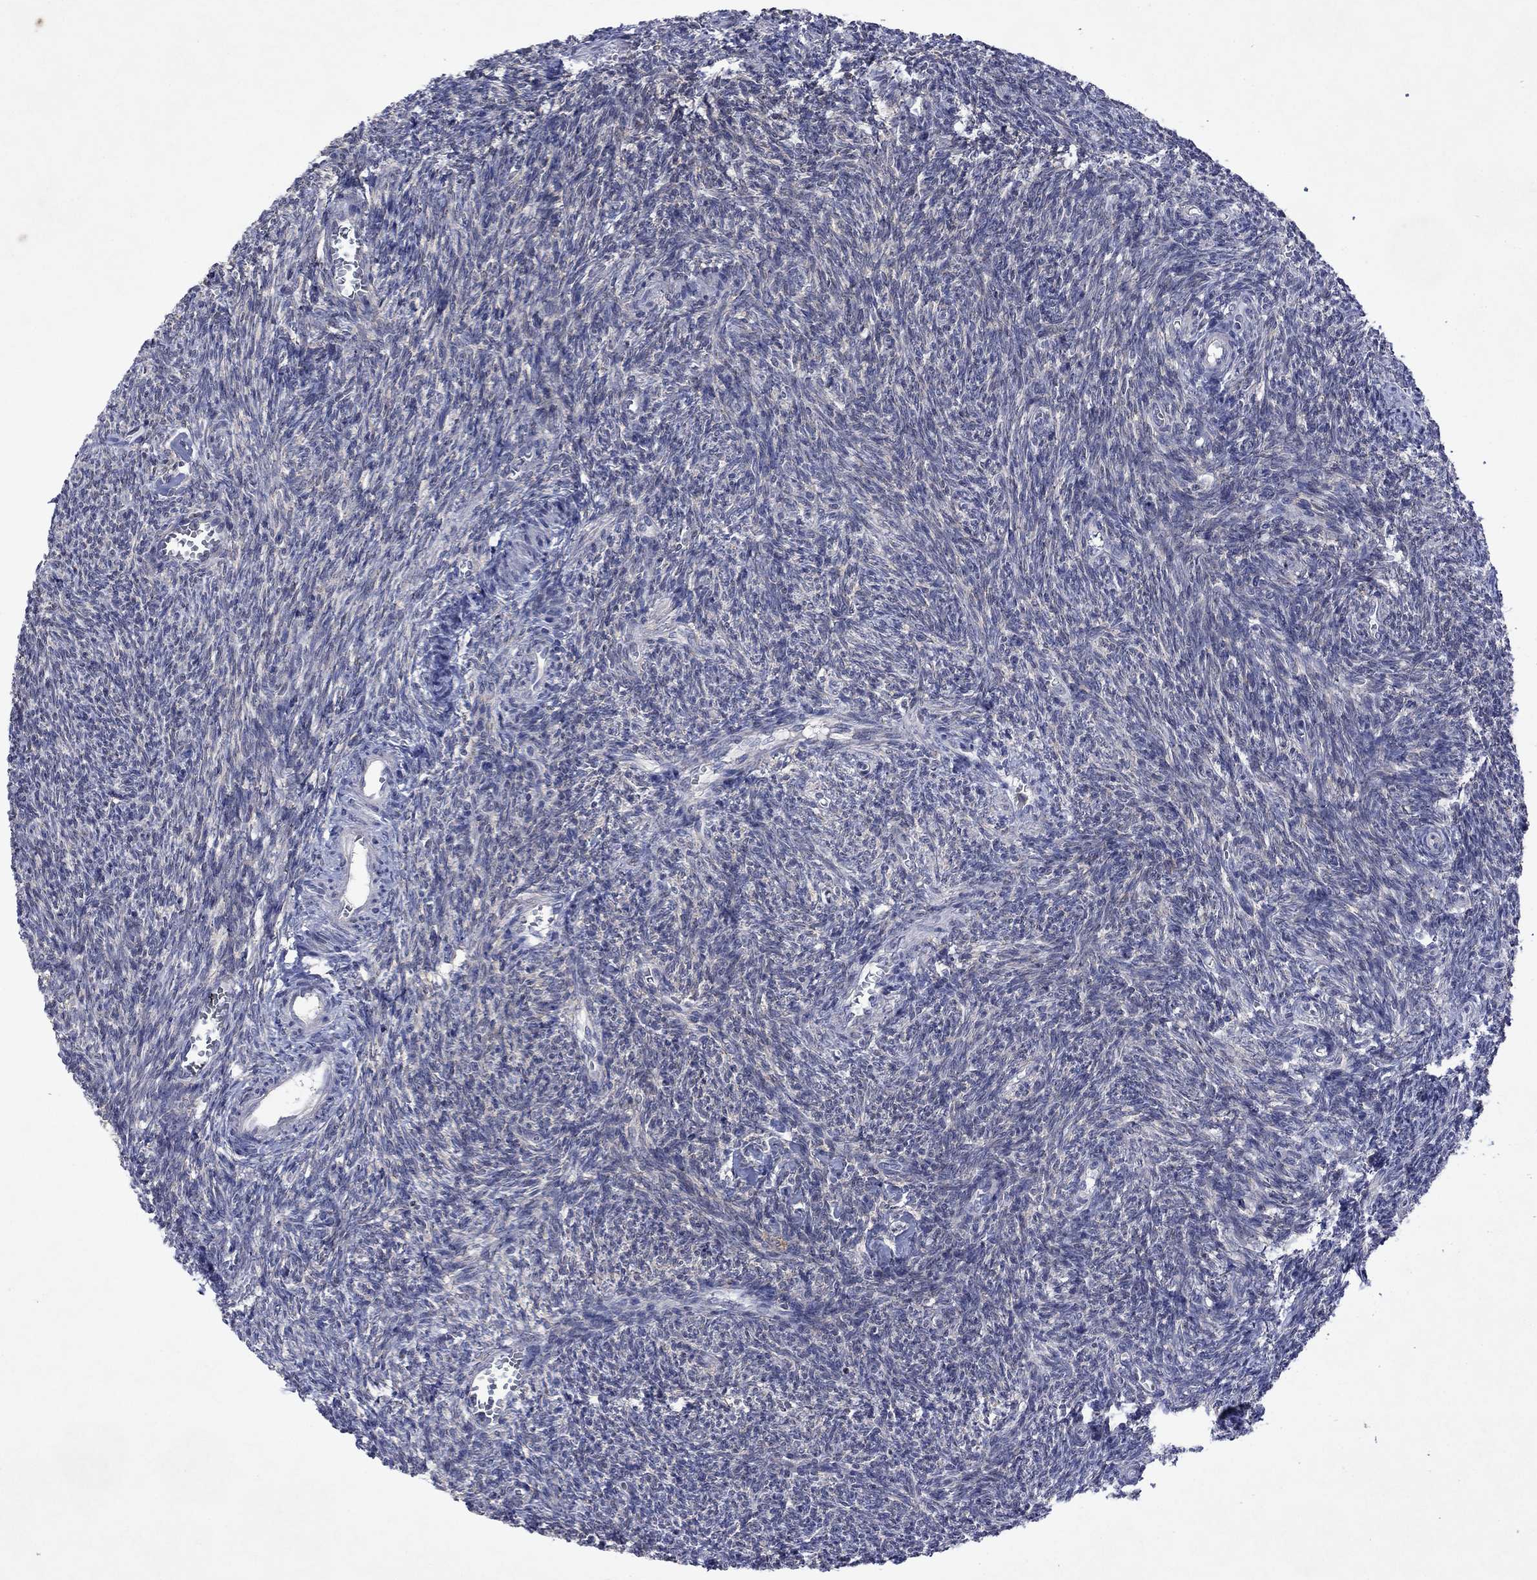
{"staining": {"intensity": "negative", "quantity": "none", "location": "none"}, "tissue": "ovary", "cell_type": "Ovarian stroma cells", "image_type": "normal", "snomed": [{"axis": "morphology", "description": "Normal tissue, NOS"}, {"axis": "topography", "description": "Ovary"}], "caption": "This is a image of immunohistochemistry staining of normal ovary, which shows no expression in ovarian stroma cells. (IHC, brightfield microscopy, high magnification).", "gene": "TMEM97", "patient": {"sex": "female", "age": 27}}